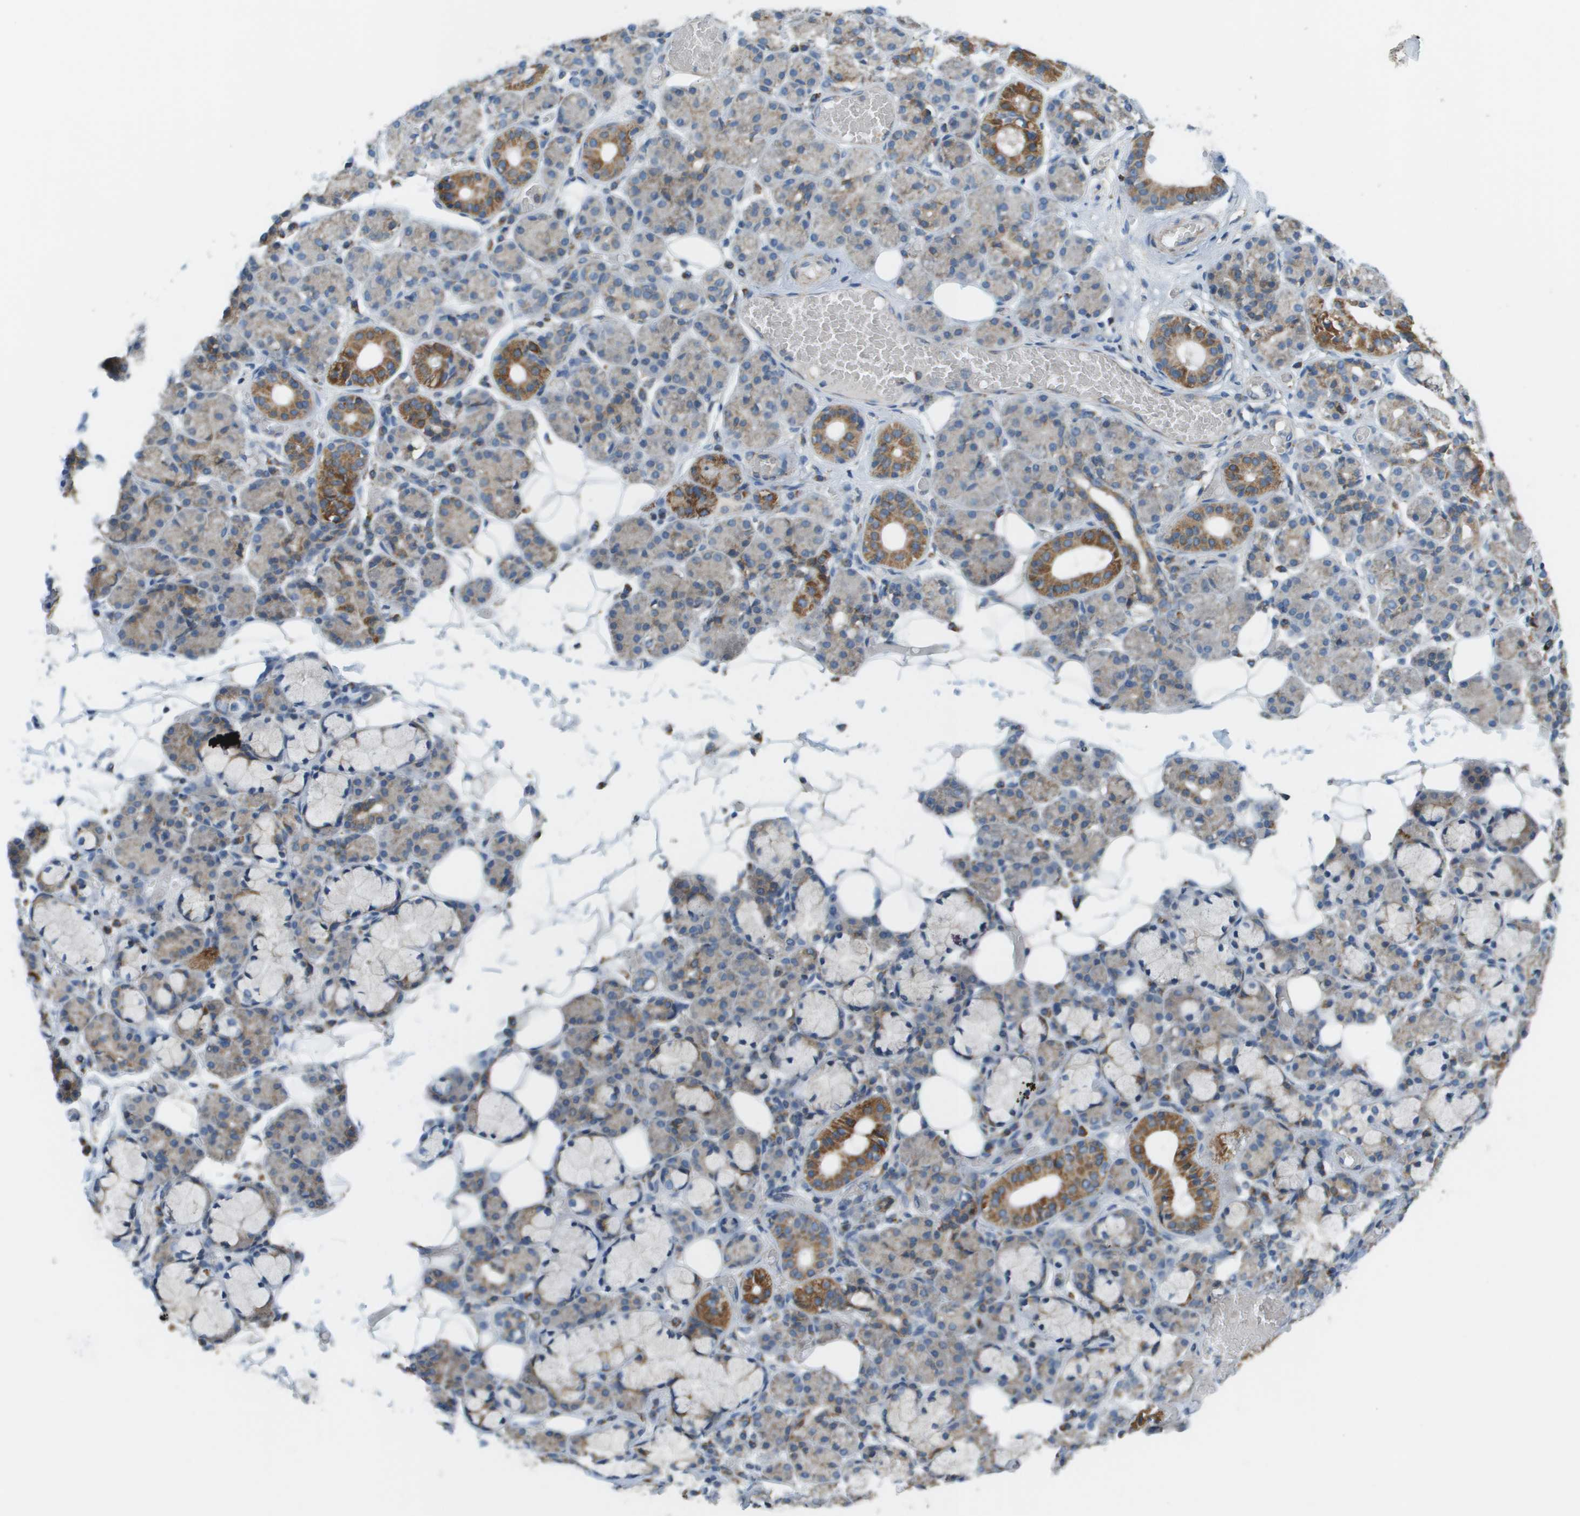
{"staining": {"intensity": "moderate", "quantity": "25%-75%", "location": "cytoplasmic/membranous"}, "tissue": "salivary gland", "cell_type": "Glandular cells", "image_type": "normal", "snomed": [{"axis": "morphology", "description": "Normal tissue, NOS"}, {"axis": "topography", "description": "Salivary gland"}], "caption": "Protein expression analysis of normal salivary gland exhibits moderate cytoplasmic/membranous staining in approximately 25%-75% of glandular cells. (brown staining indicates protein expression, while blue staining denotes nuclei).", "gene": "TAOK3", "patient": {"sex": "male", "age": 63}}